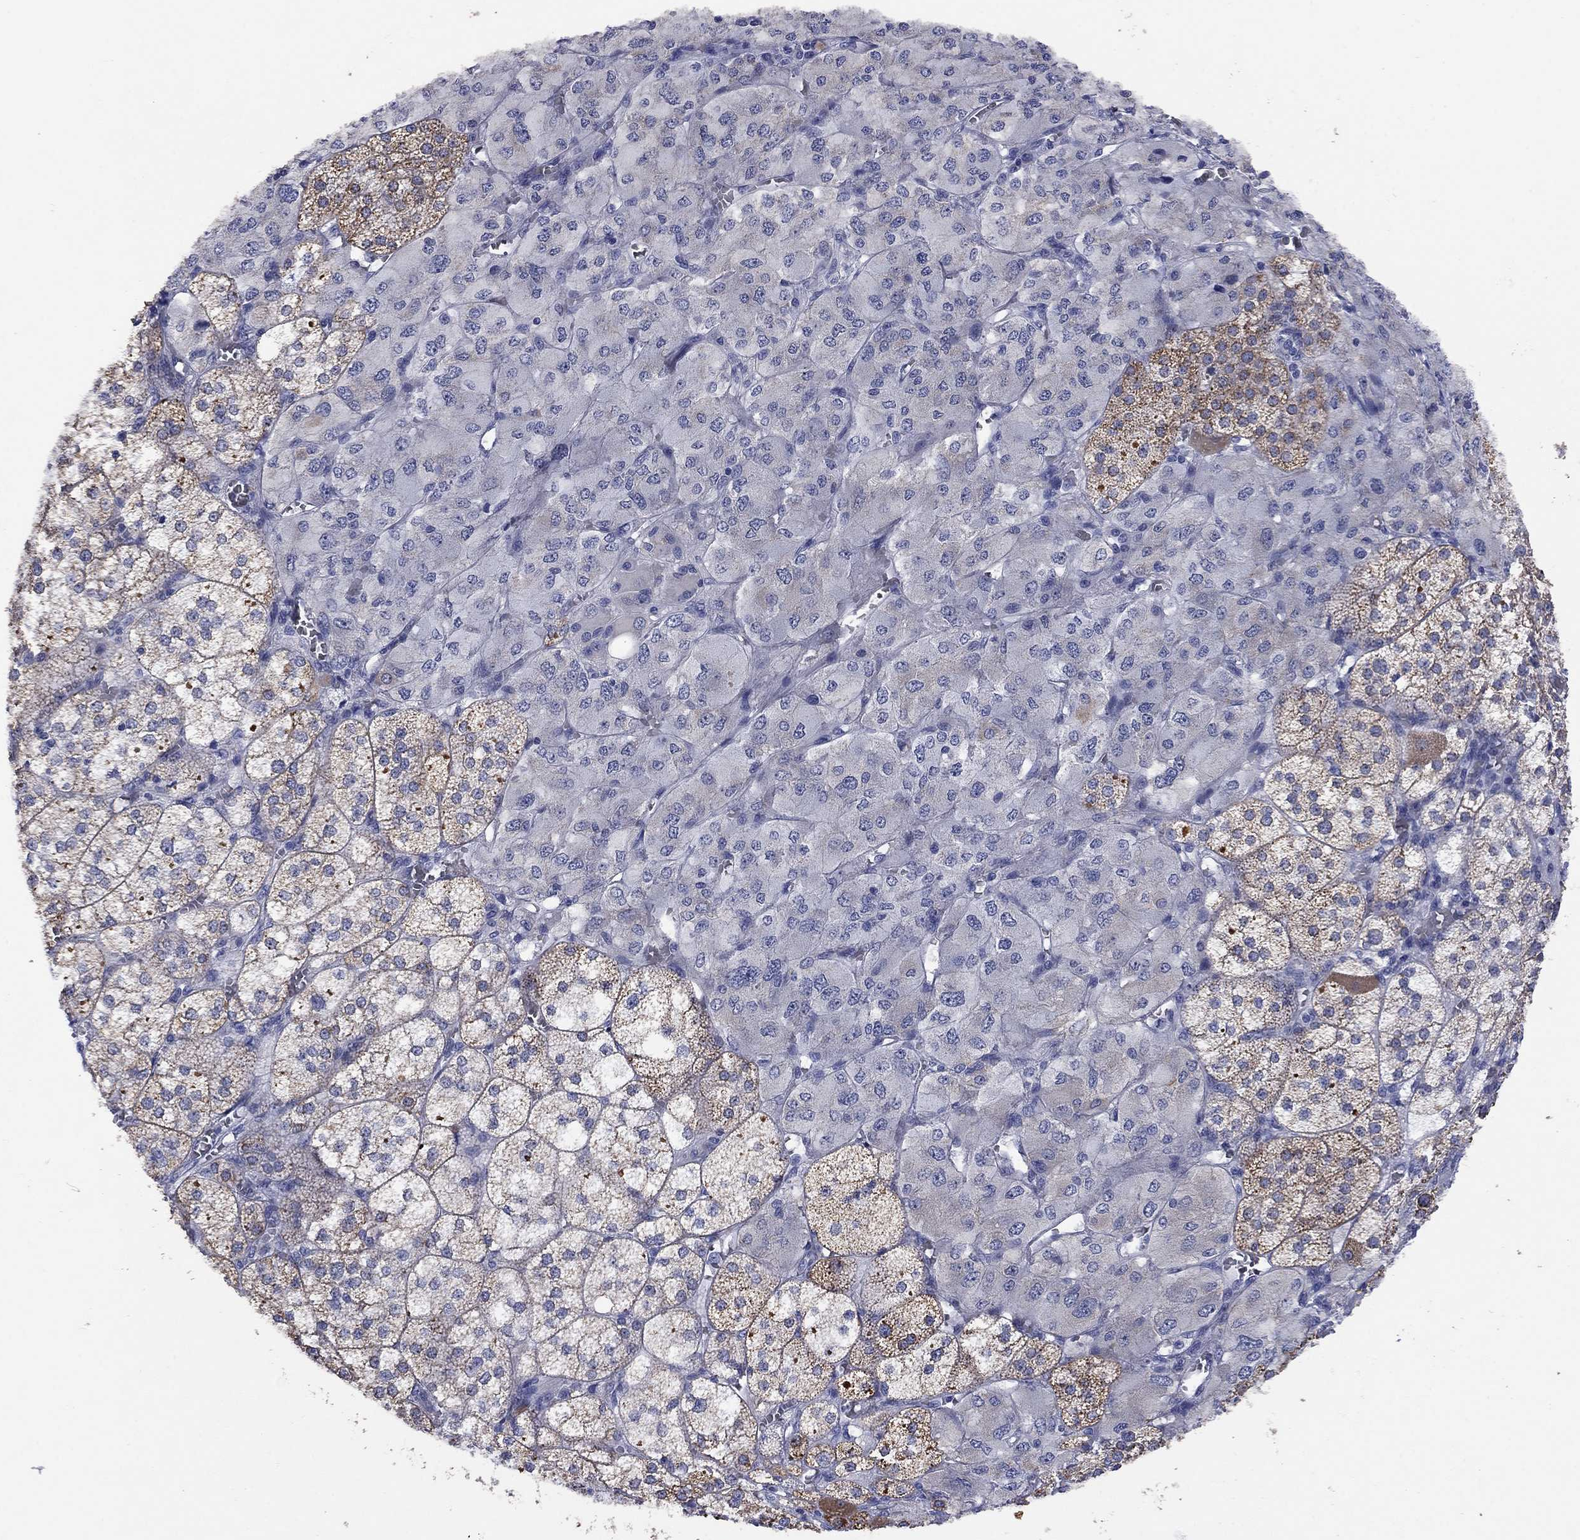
{"staining": {"intensity": "strong", "quantity": "25%-75%", "location": "cytoplasmic/membranous"}, "tissue": "adrenal gland", "cell_type": "Glandular cells", "image_type": "normal", "snomed": [{"axis": "morphology", "description": "Normal tissue, NOS"}, {"axis": "topography", "description": "Adrenal gland"}], "caption": "A high-resolution photomicrograph shows IHC staining of unremarkable adrenal gland, which exhibits strong cytoplasmic/membranous positivity in approximately 25%-75% of glandular cells. (DAB (3,3'-diaminobenzidine) IHC with brightfield microscopy, high magnification).", "gene": "CLVS1", "patient": {"sex": "female", "age": 60}}